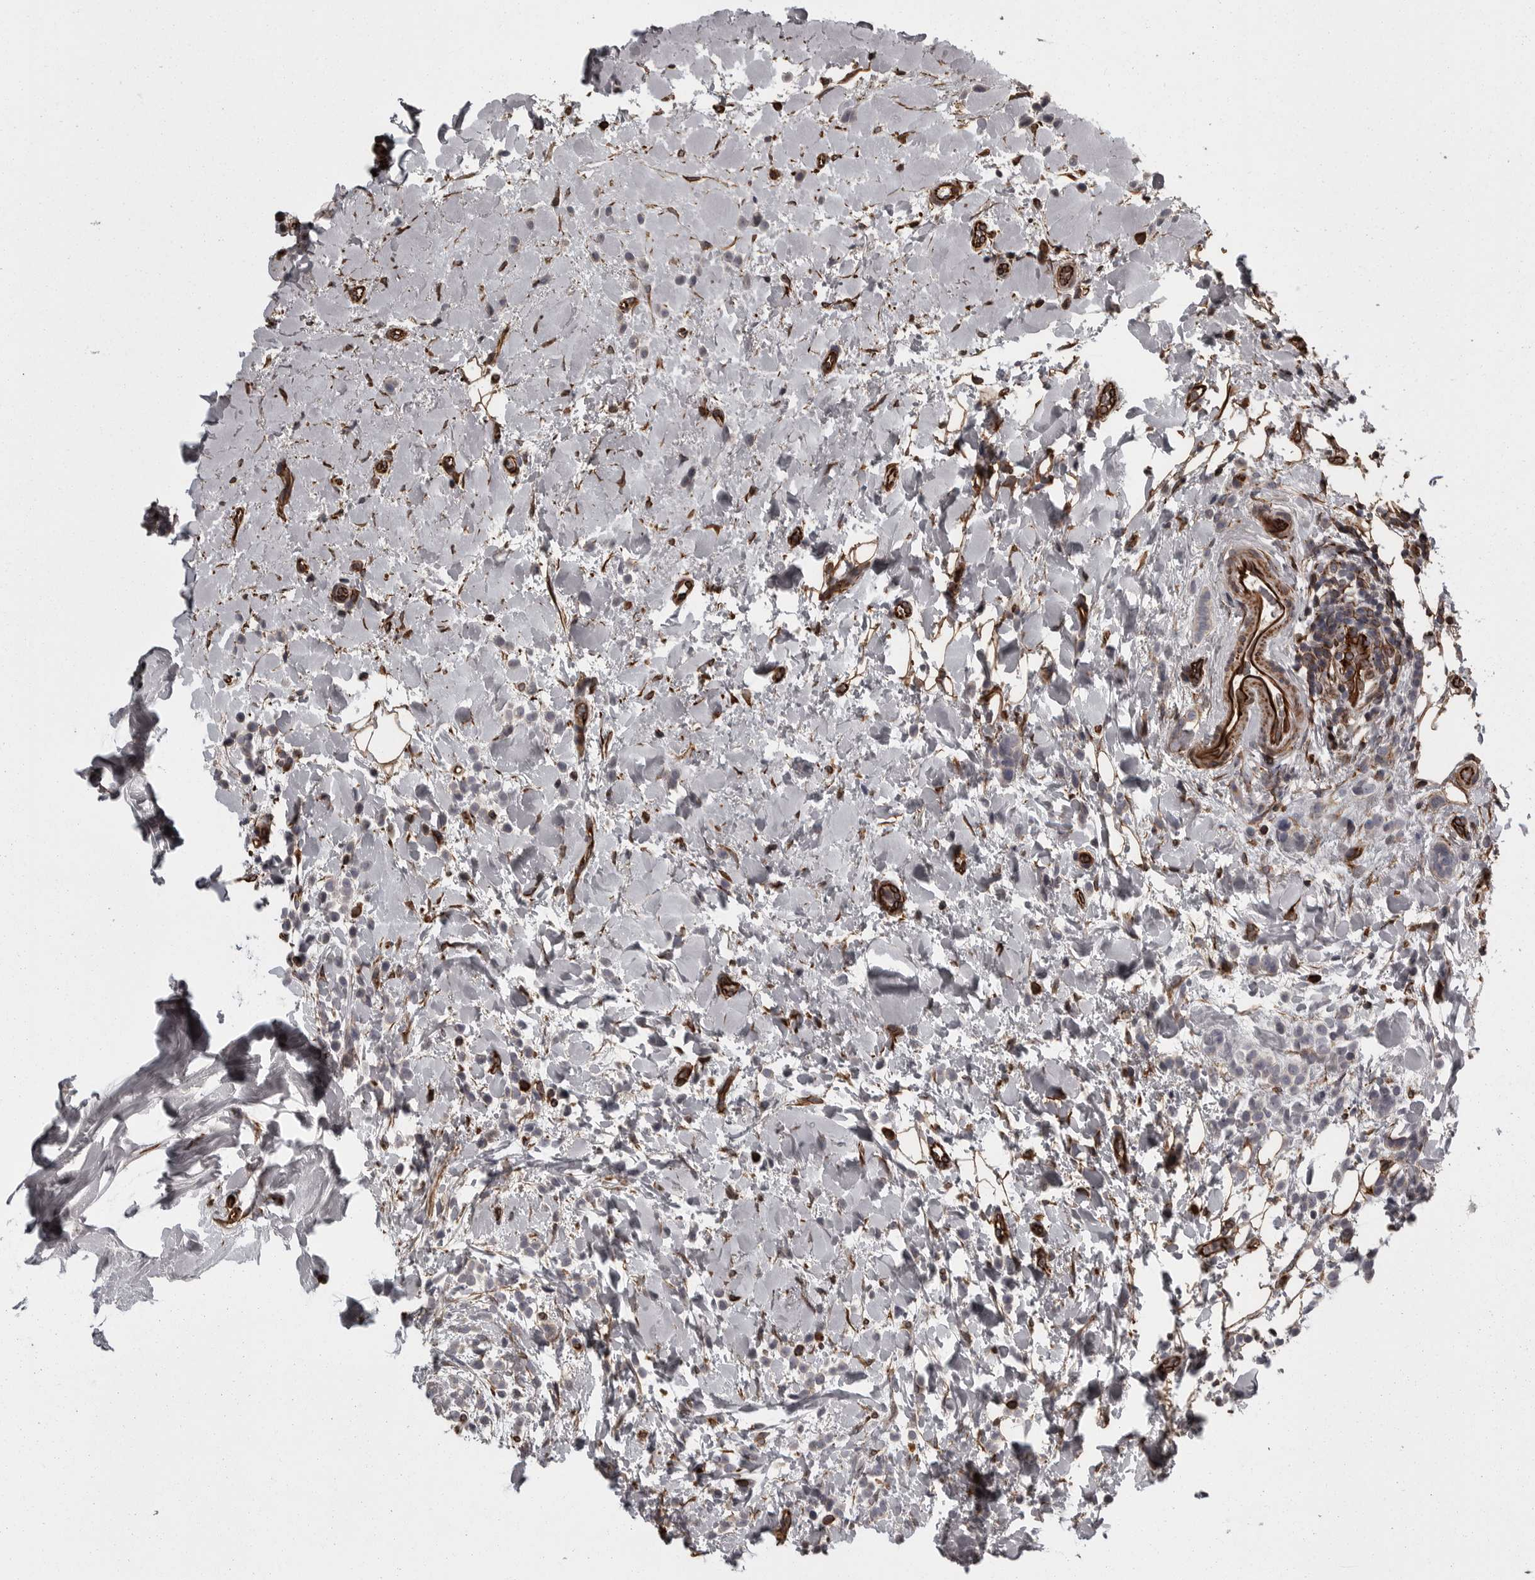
{"staining": {"intensity": "negative", "quantity": "none", "location": "none"}, "tissue": "breast cancer", "cell_type": "Tumor cells", "image_type": "cancer", "snomed": [{"axis": "morphology", "description": "Normal tissue, NOS"}, {"axis": "morphology", "description": "Lobular carcinoma"}, {"axis": "topography", "description": "Breast"}], "caption": "Micrograph shows no protein expression in tumor cells of breast lobular carcinoma tissue.", "gene": "FAAP100", "patient": {"sex": "female", "age": 50}}